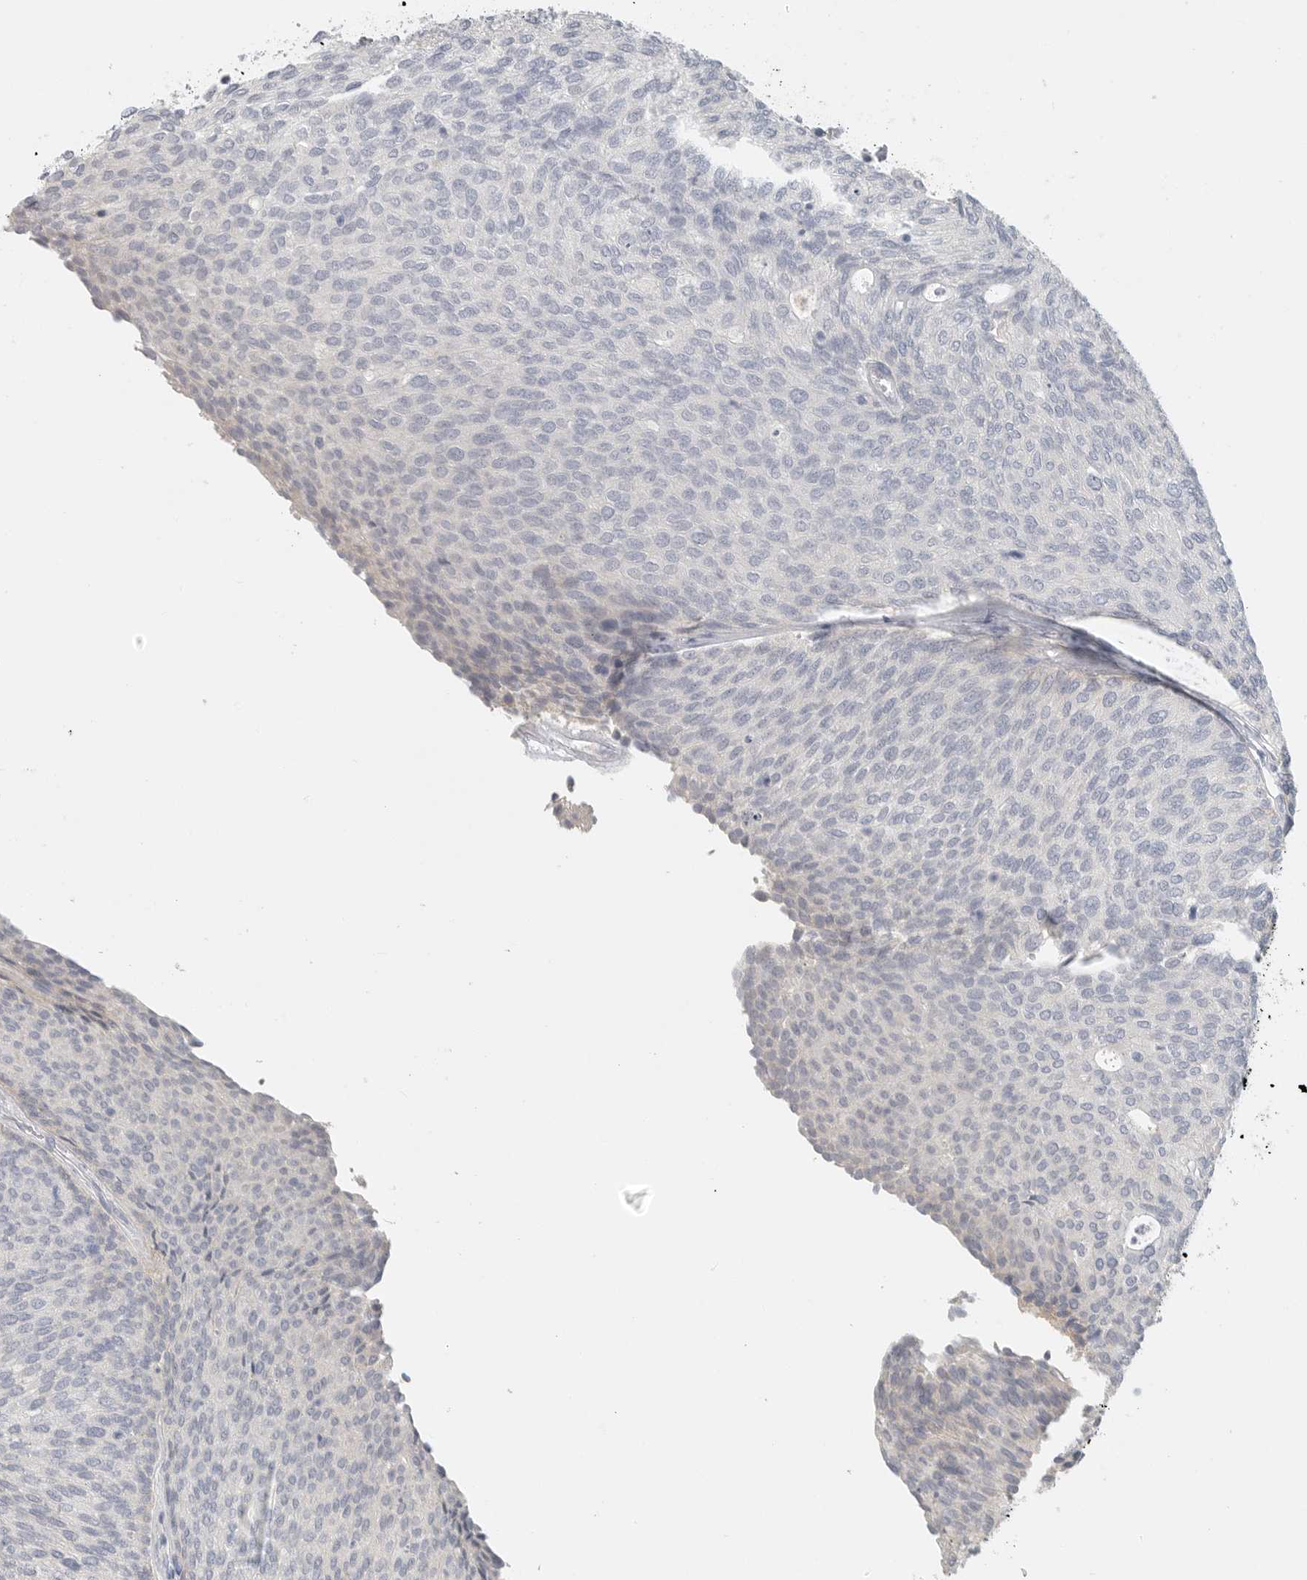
{"staining": {"intensity": "negative", "quantity": "none", "location": "none"}, "tissue": "urothelial cancer", "cell_type": "Tumor cells", "image_type": "cancer", "snomed": [{"axis": "morphology", "description": "Urothelial carcinoma, Low grade"}, {"axis": "topography", "description": "Urinary bladder"}], "caption": "Immunohistochemistry of human urothelial cancer displays no staining in tumor cells.", "gene": "PAM", "patient": {"sex": "female", "age": 79}}